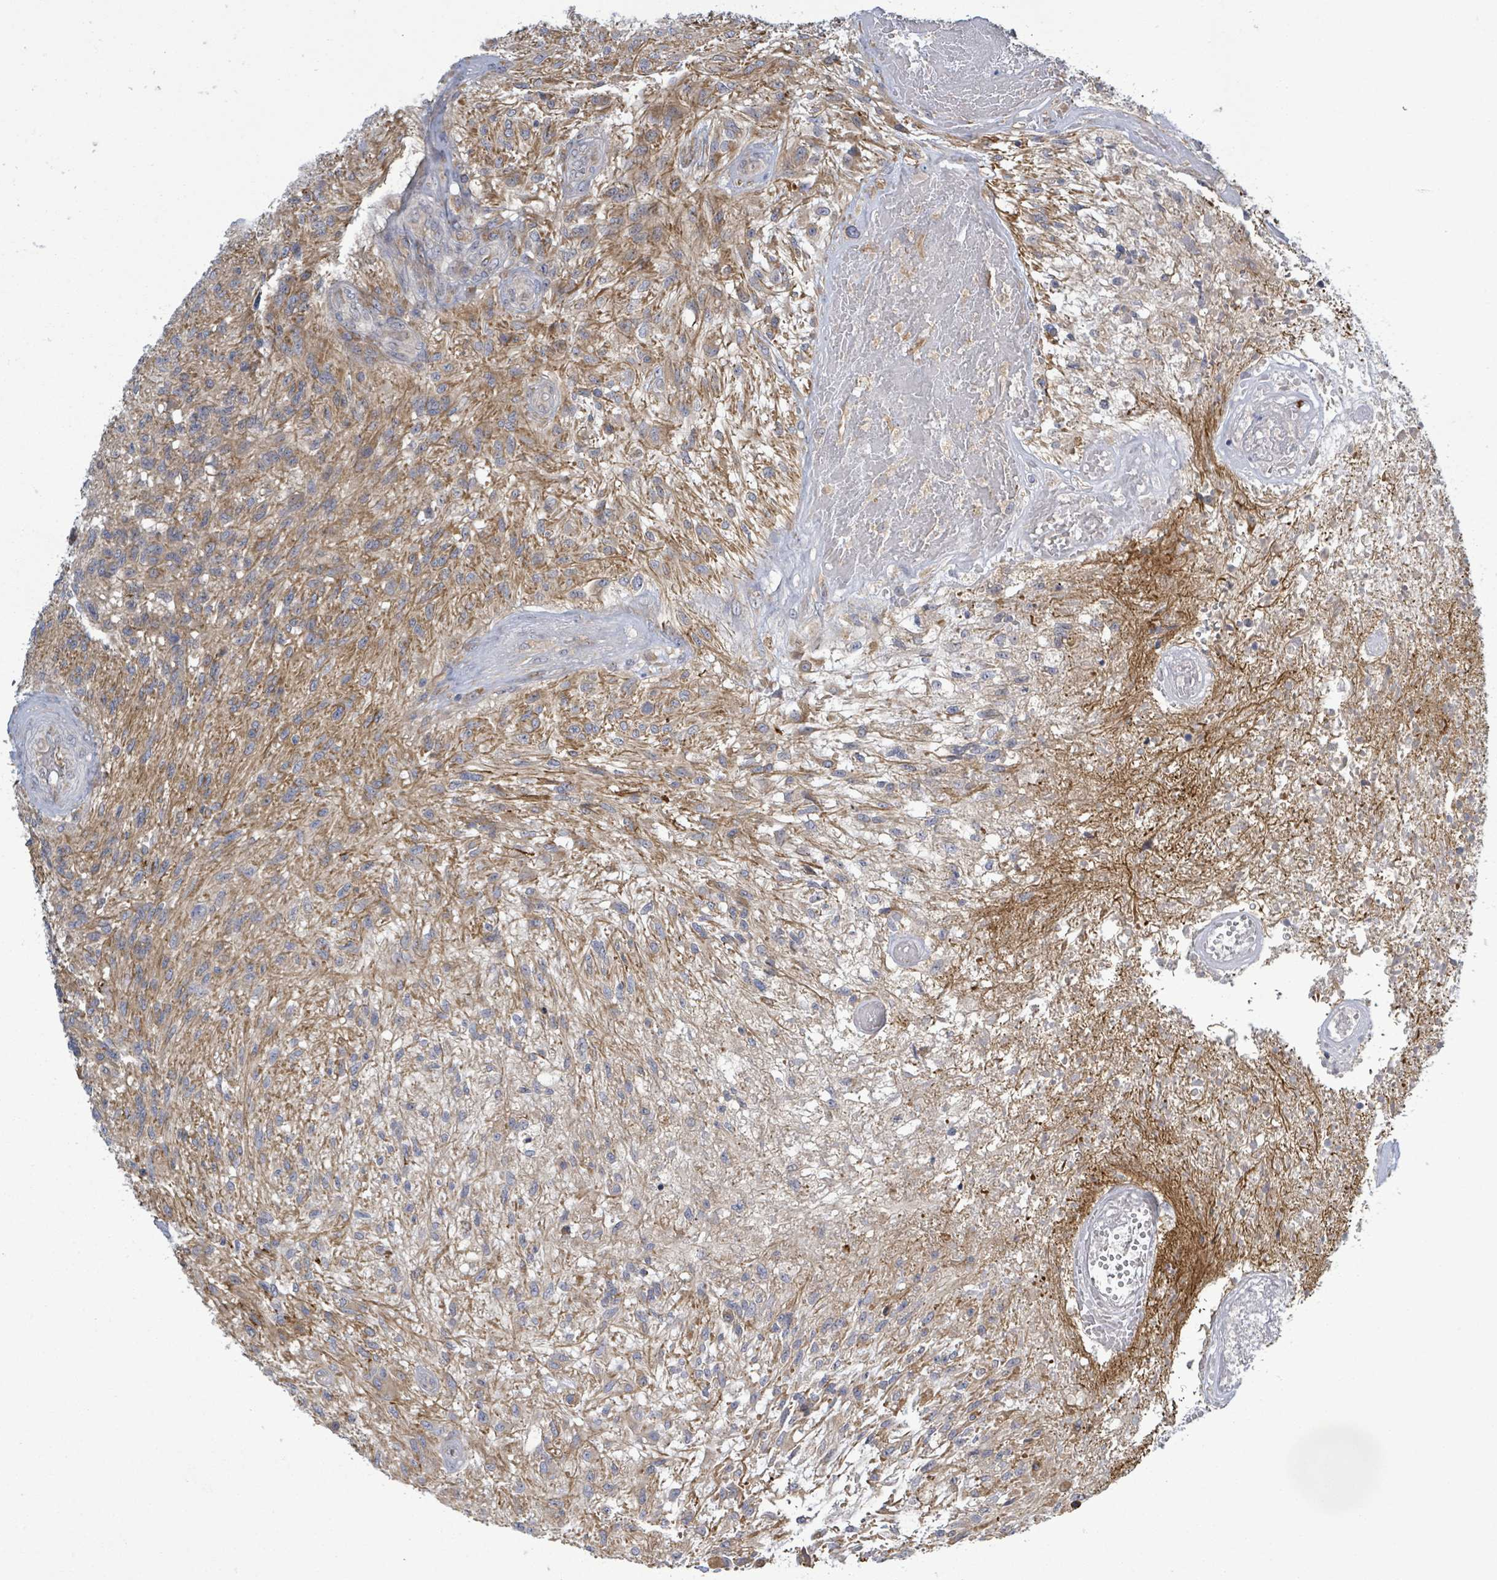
{"staining": {"intensity": "weak", "quantity": "25%-75%", "location": "cytoplasmic/membranous"}, "tissue": "glioma", "cell_type": "Tumor cells", "image_type": "cancer", "snomed": [{"axis": "morphology", "description": "Glioma, malignant, High grade"}, {"axis": "topography", "description": "Brain"}], "caption": "Tumor cells exhibit low levels of weak cytoplasmic/membranous expression in about 25%-75% of cells in malignant glioma (high-grade).", "gene": "ATP13A1", "patient": {"sex": "male", "age": 56}}